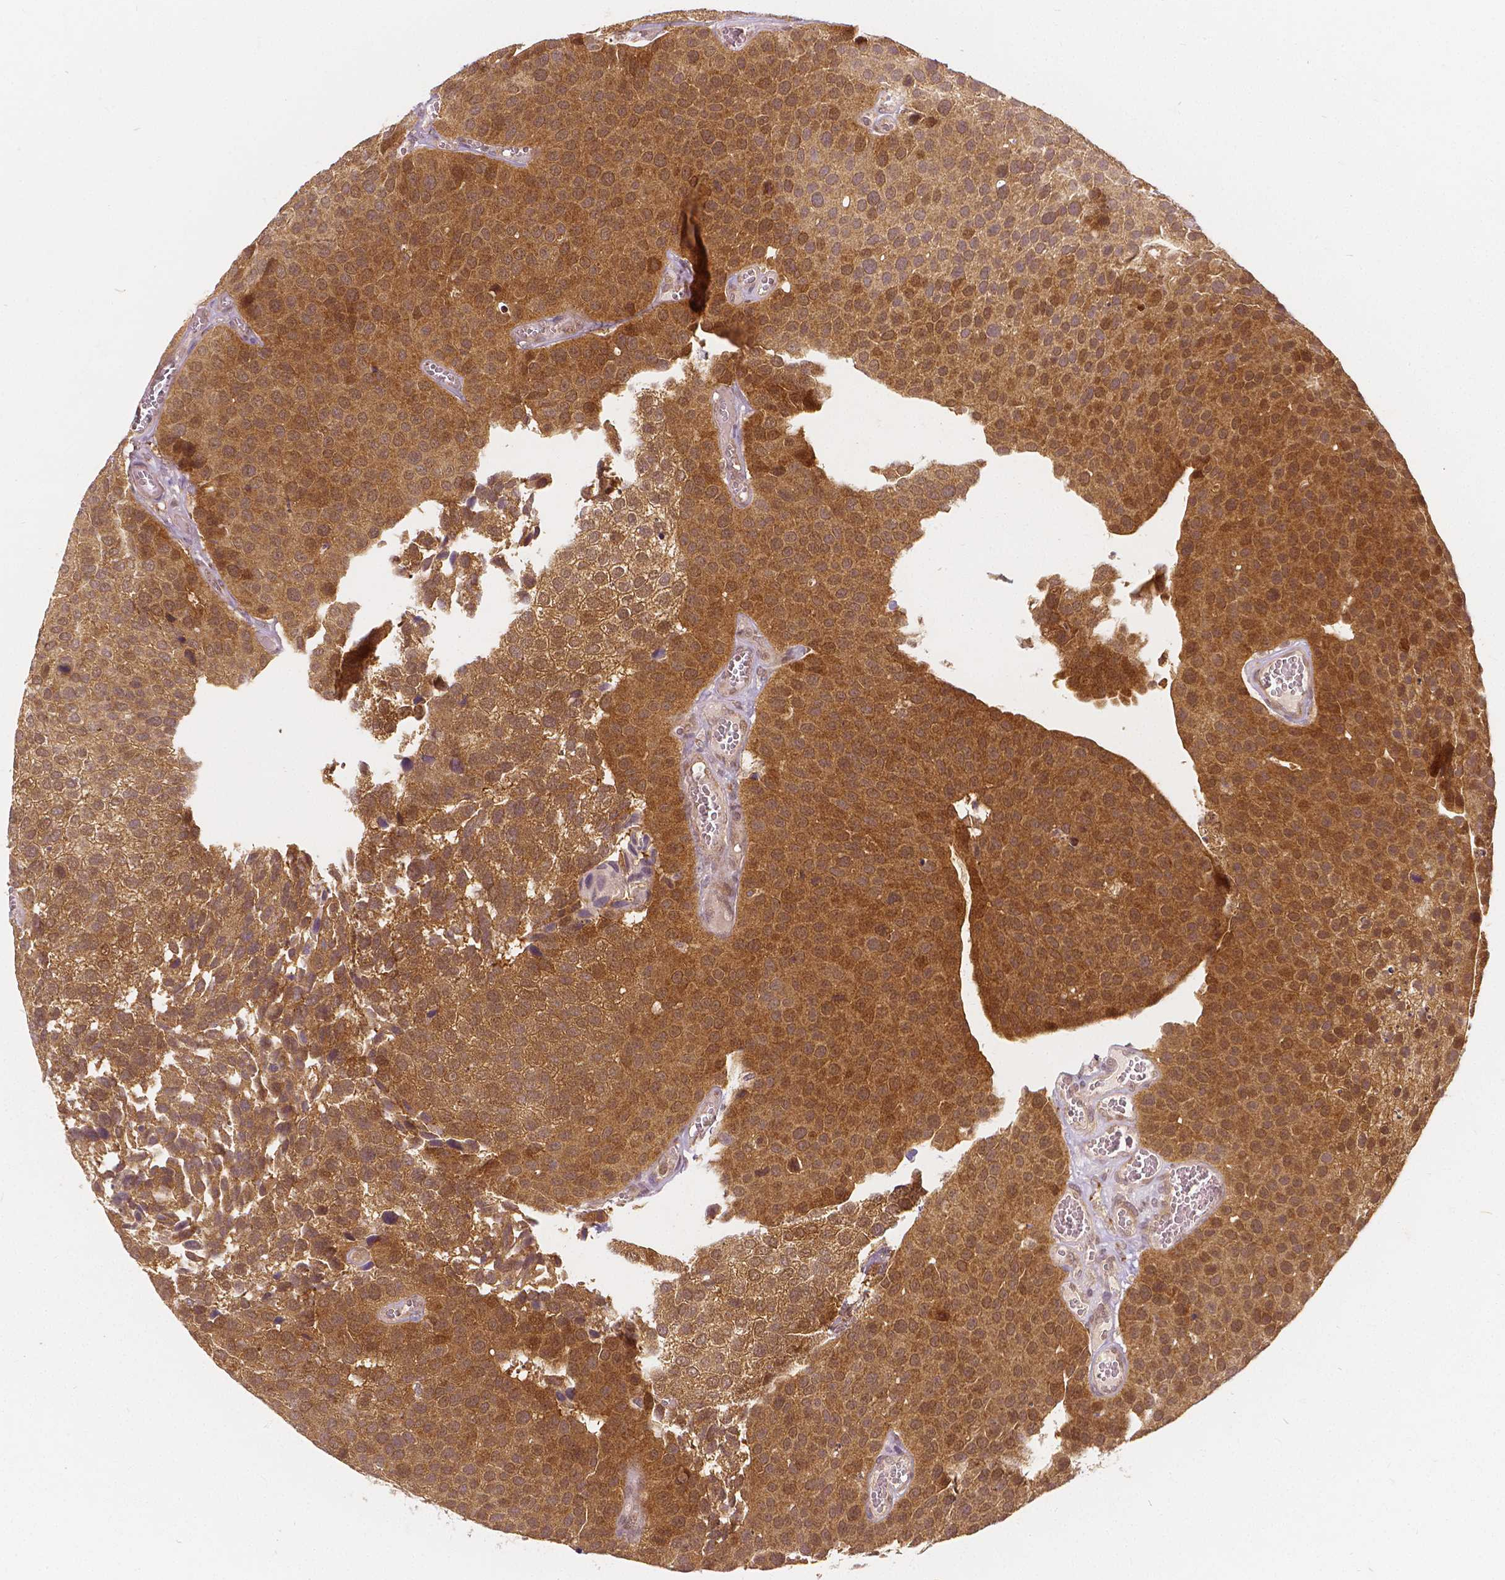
{"staining": {"intensity": "moderate", "quantity": ">75%", "location": "cytoplasmic/membranous"}, "tissue": "urothelial cancer", "cell_type": "Tumor cells", "image_type": "cancer", "snomed": [{"axis": "morphology", "description": "Urothelial carcinoma, Low grade"}, {"axis": "topography", "description": "Urinary bladder"}], "caption": "This histopathology image displays immunohistochemistry (IHC) staining of urothelial cancer, with medium moderate cytoplasmic/membranous positivity in about >75% of tumor cells.", "gene": "NAPRT", "patient": {"sex": "female", "age": 69}}